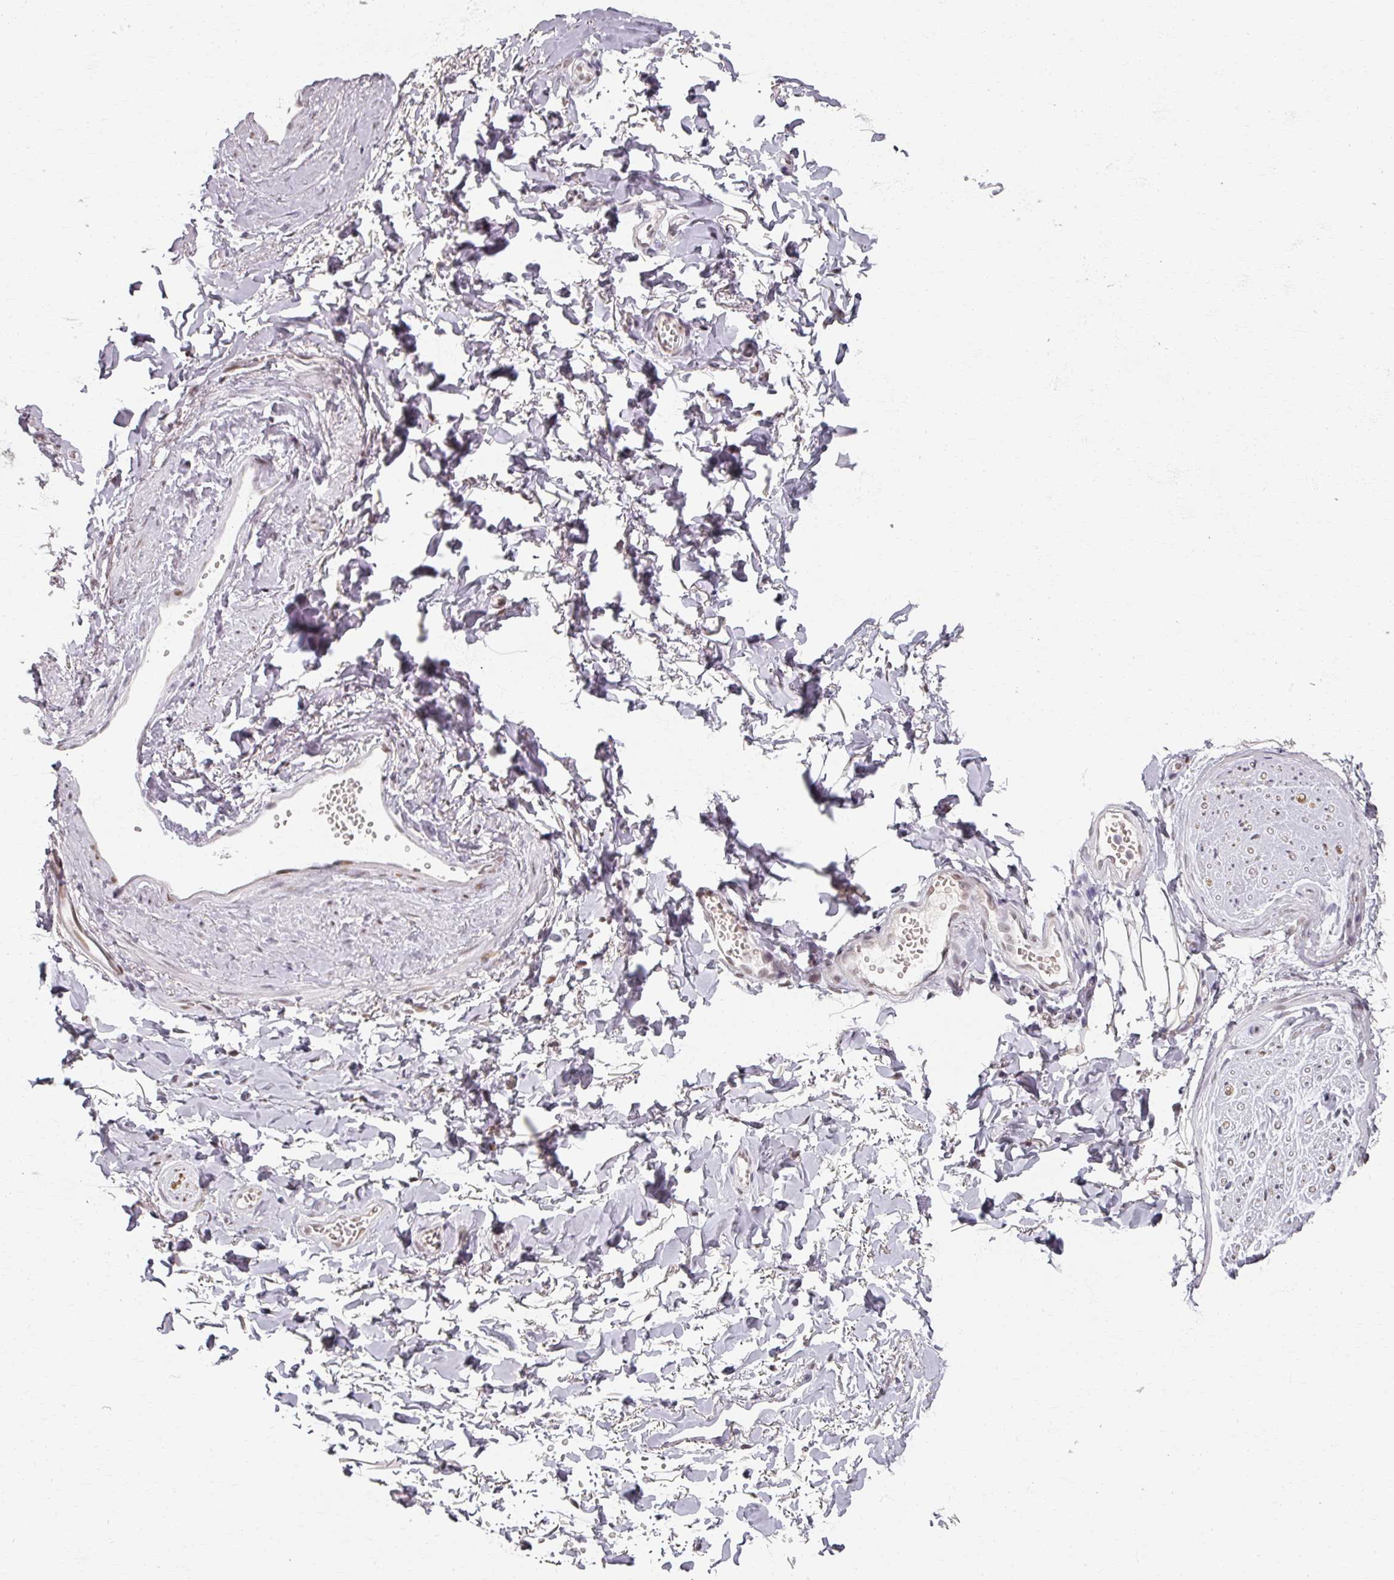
{"staining": {"intensity": "negative", "quantity": "none", "location": "none"}, "tissue": "adipose tissue", "cell_type": "Adipocytes", "image_type": "normal", "snomed": [{"axis": "morphology", "description": "Normal tissue, NOS"}, {"axis": "topography", "description": "Vulva"}, {"axis": "topography", "description": "Vagina"}, {"axis": "topography", "description": "Peripheral nerve tissue"}], "caption": "Immunohistochemistry photomicrograph of normal human adipose tissue stained for a protein (brown), which exhibits no expression in adipocytes.", "gene": "RIPOR3", "patient": {"sex": "female", "age": 66}}